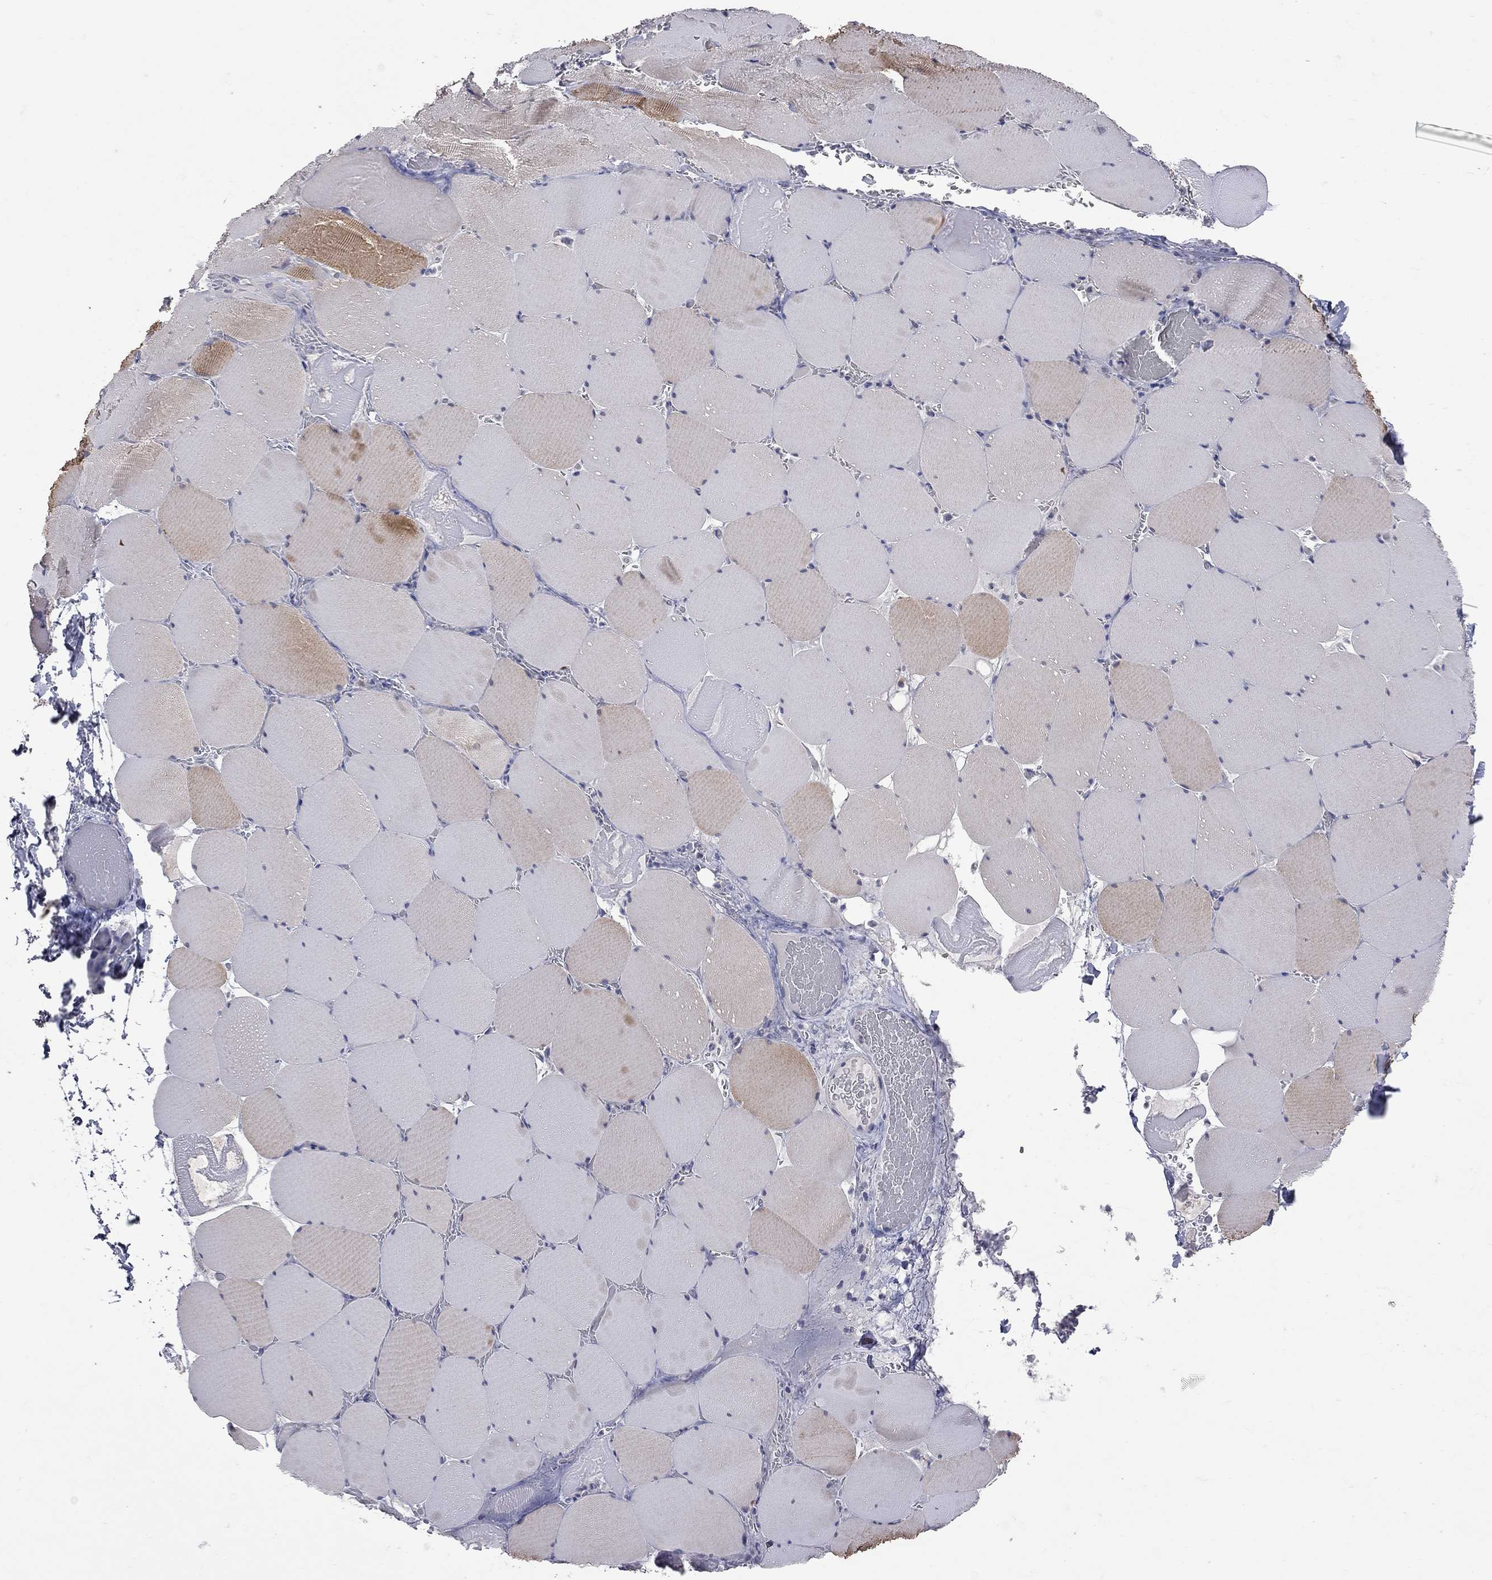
{"staining": {"intensity": "moderate", "quantity": "<25%", "location": "cytoplasmic/membranous"}, "tissue": "skeletal muscle", "cell_type": "Myocytes", "image_type": "normal", "snomed": [{"axis": "morphology", "description": "Normal tissue, NOS"}, {"axis": "morphology", "description": "Malignant melanoma, Metastatic site"}, {"axis": "topography", "description": "Skeletal muscle"}], "caption": "Immunohistochemistry image of normal skeletal muscle stained for a protein (brown), which exhibits low levels of moderate cytoplasmic/membranous positivity in approximately <25% of myocytes.", "gene": "NOS2", "patient": {"sex": "male", "age": 50}}